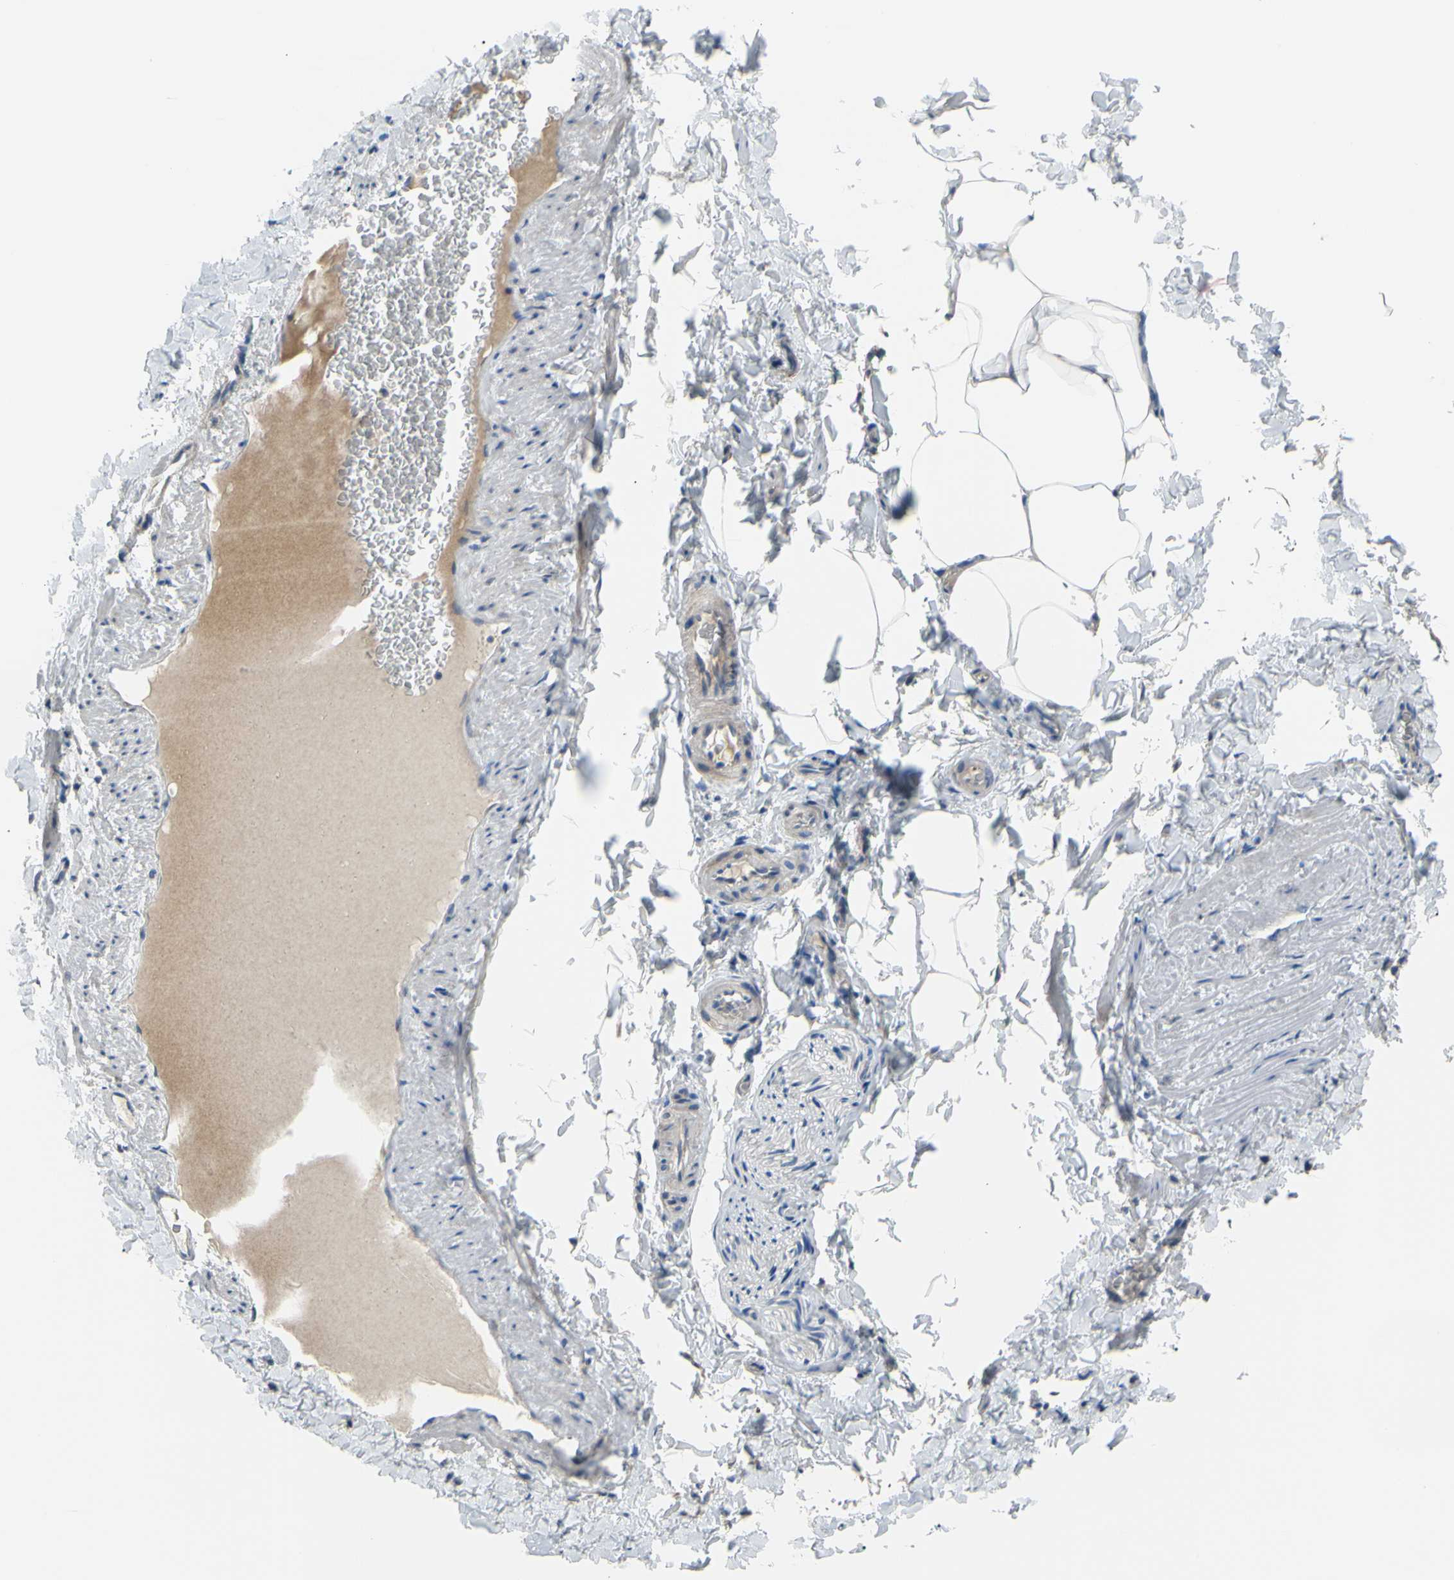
{"staining": {"intensity": "negative", "quantity": "none", "location": "none"}, "tissue": "adipose tissue", "cell_type": "Adipocytes", "image_type": "normal", "snomed": [{"axis": "morphology", "description": "Normal tissue, NOS"}, {"axis": "topography", "description": "Vascular tissue"}], "caption": "DAB (3,3'-diaminobenzidine) immunohistochemical staining of unremarkable adipose tissue reveals no significant staining in adipocytes.", "gene": "TMEM59L", "patient": {"sex": "male", "age": 41}}